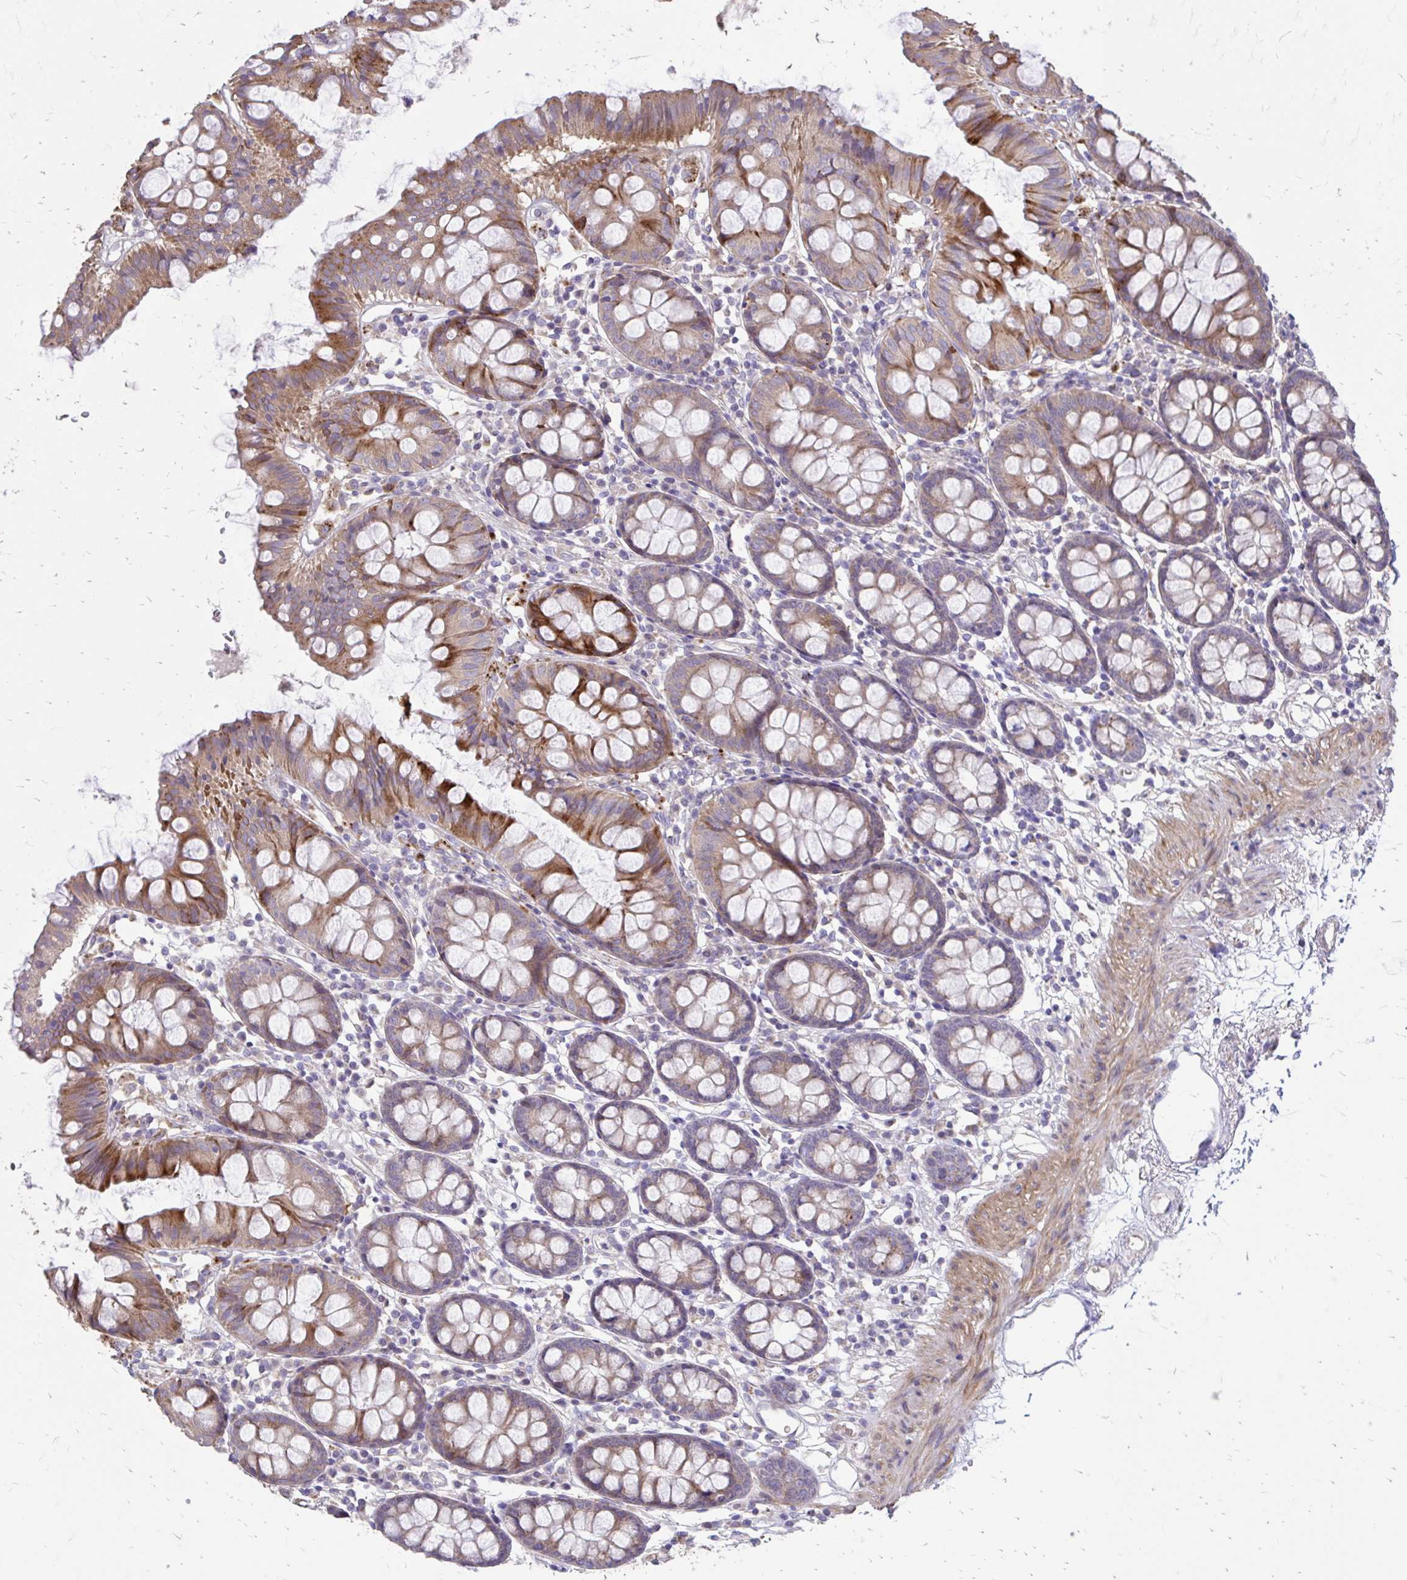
{"staining": {"intensity": "weak", "quantity": ">75%", "location": "cytoplasmic/membranous"}, "tissue": "colon", "cell_type": "Endothelial cells", "image_type": "normal", "snomed": [{"axis": "morphology", "description": "Normal tissue, NOS"}, {"axis": "topography", "description": "Colon"}], "caption": "Immunohistochemical staining of benign human colon exhibits >75% levels of weak cytoplasmic/membranous protein positivity in approximately >75% of endothelial cells. The staining was performed using DAB (3,3'-diaminobenzidine), with brown indicating positive protein expression. Nuclei are stained blue with hematoxylin.", "gene": "MYORG", "patient": {"sex": "female", "age": 84}}